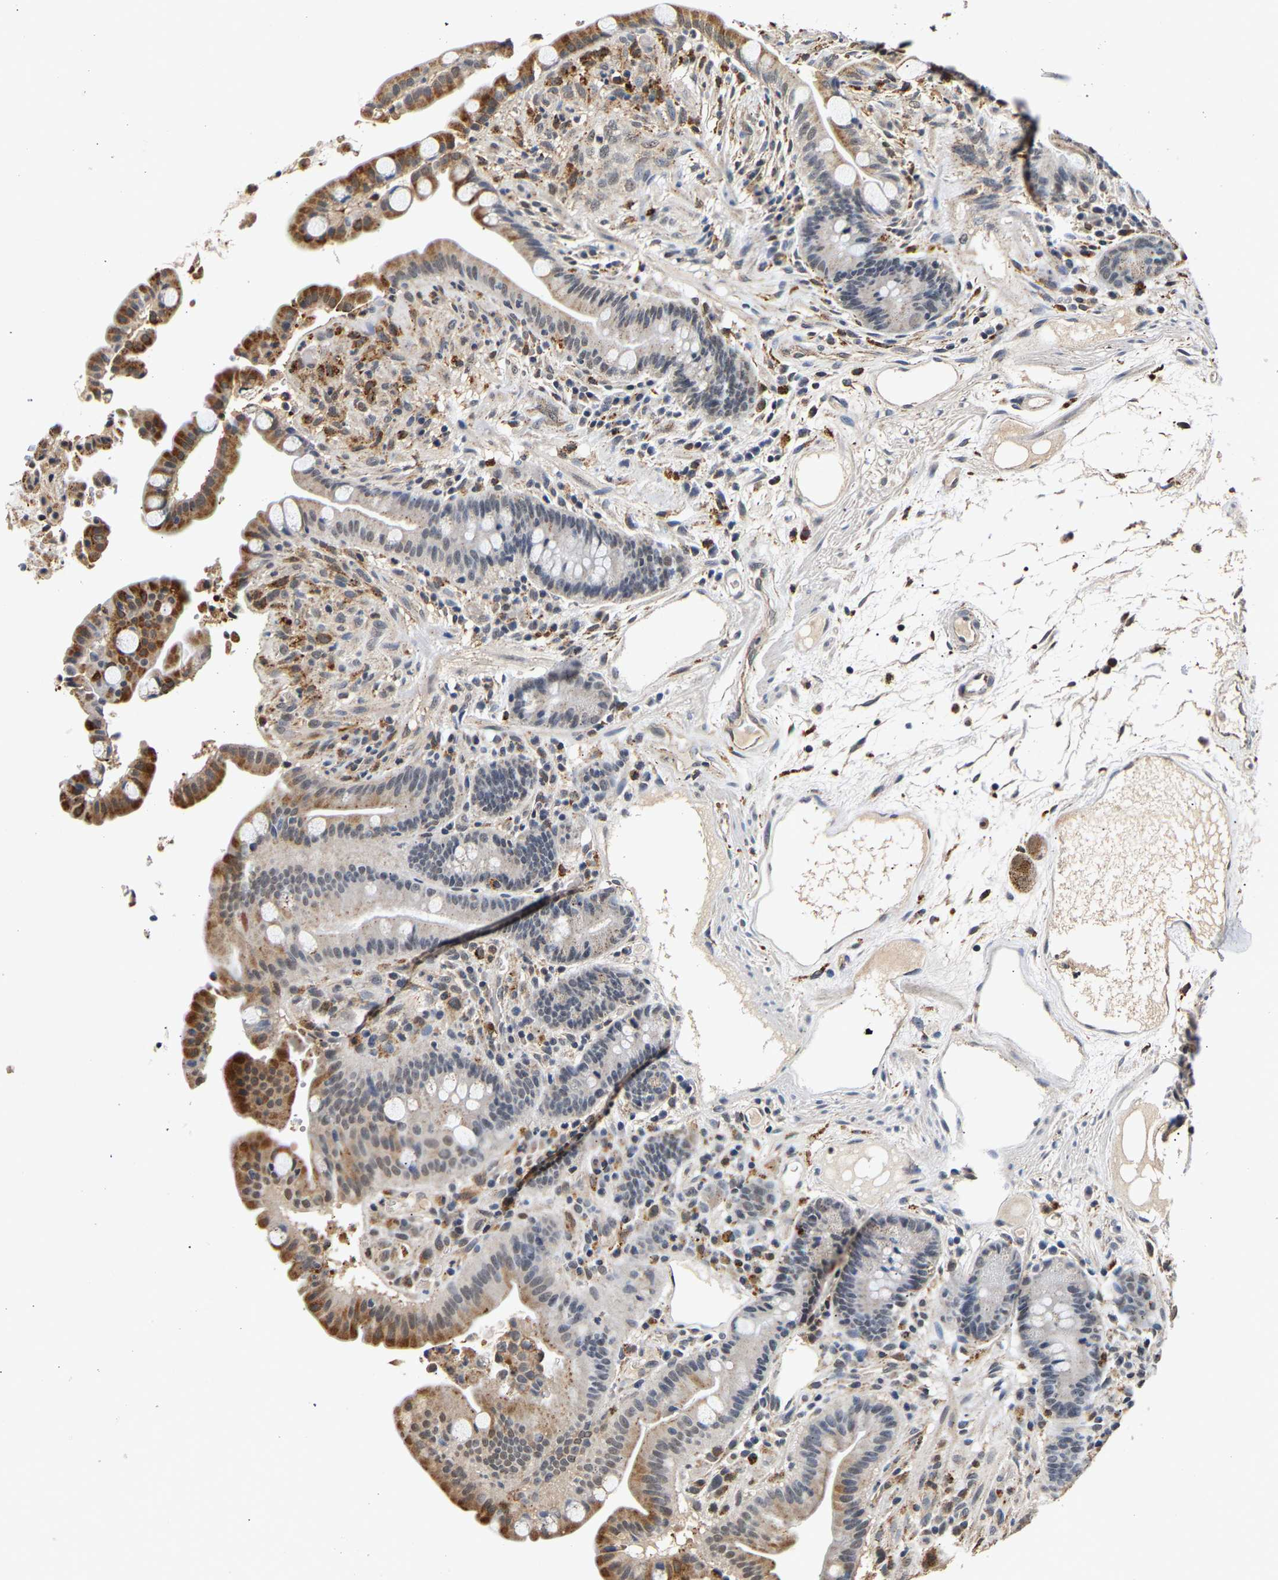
{"staining": {"intensity": "weak", "quantity": ">75%", "location": "cytoplasmic/membranous"}, "tissue": "colon", "cell_type": "Endothelial cells", "image_type": "normal", "snomed": [{"axis": "morphology", "description": "Normal tissue, NOS"}, {"axis": "topography", "description": "Colon"}], "caption": "Immunohistochemical staining of normal human colon reveals weak cytoplasmic/membranous protein expression in approximately >75% of endothelial cells.", "gene": "SMU1", "patient": {"sex": "male", "age": 73}}